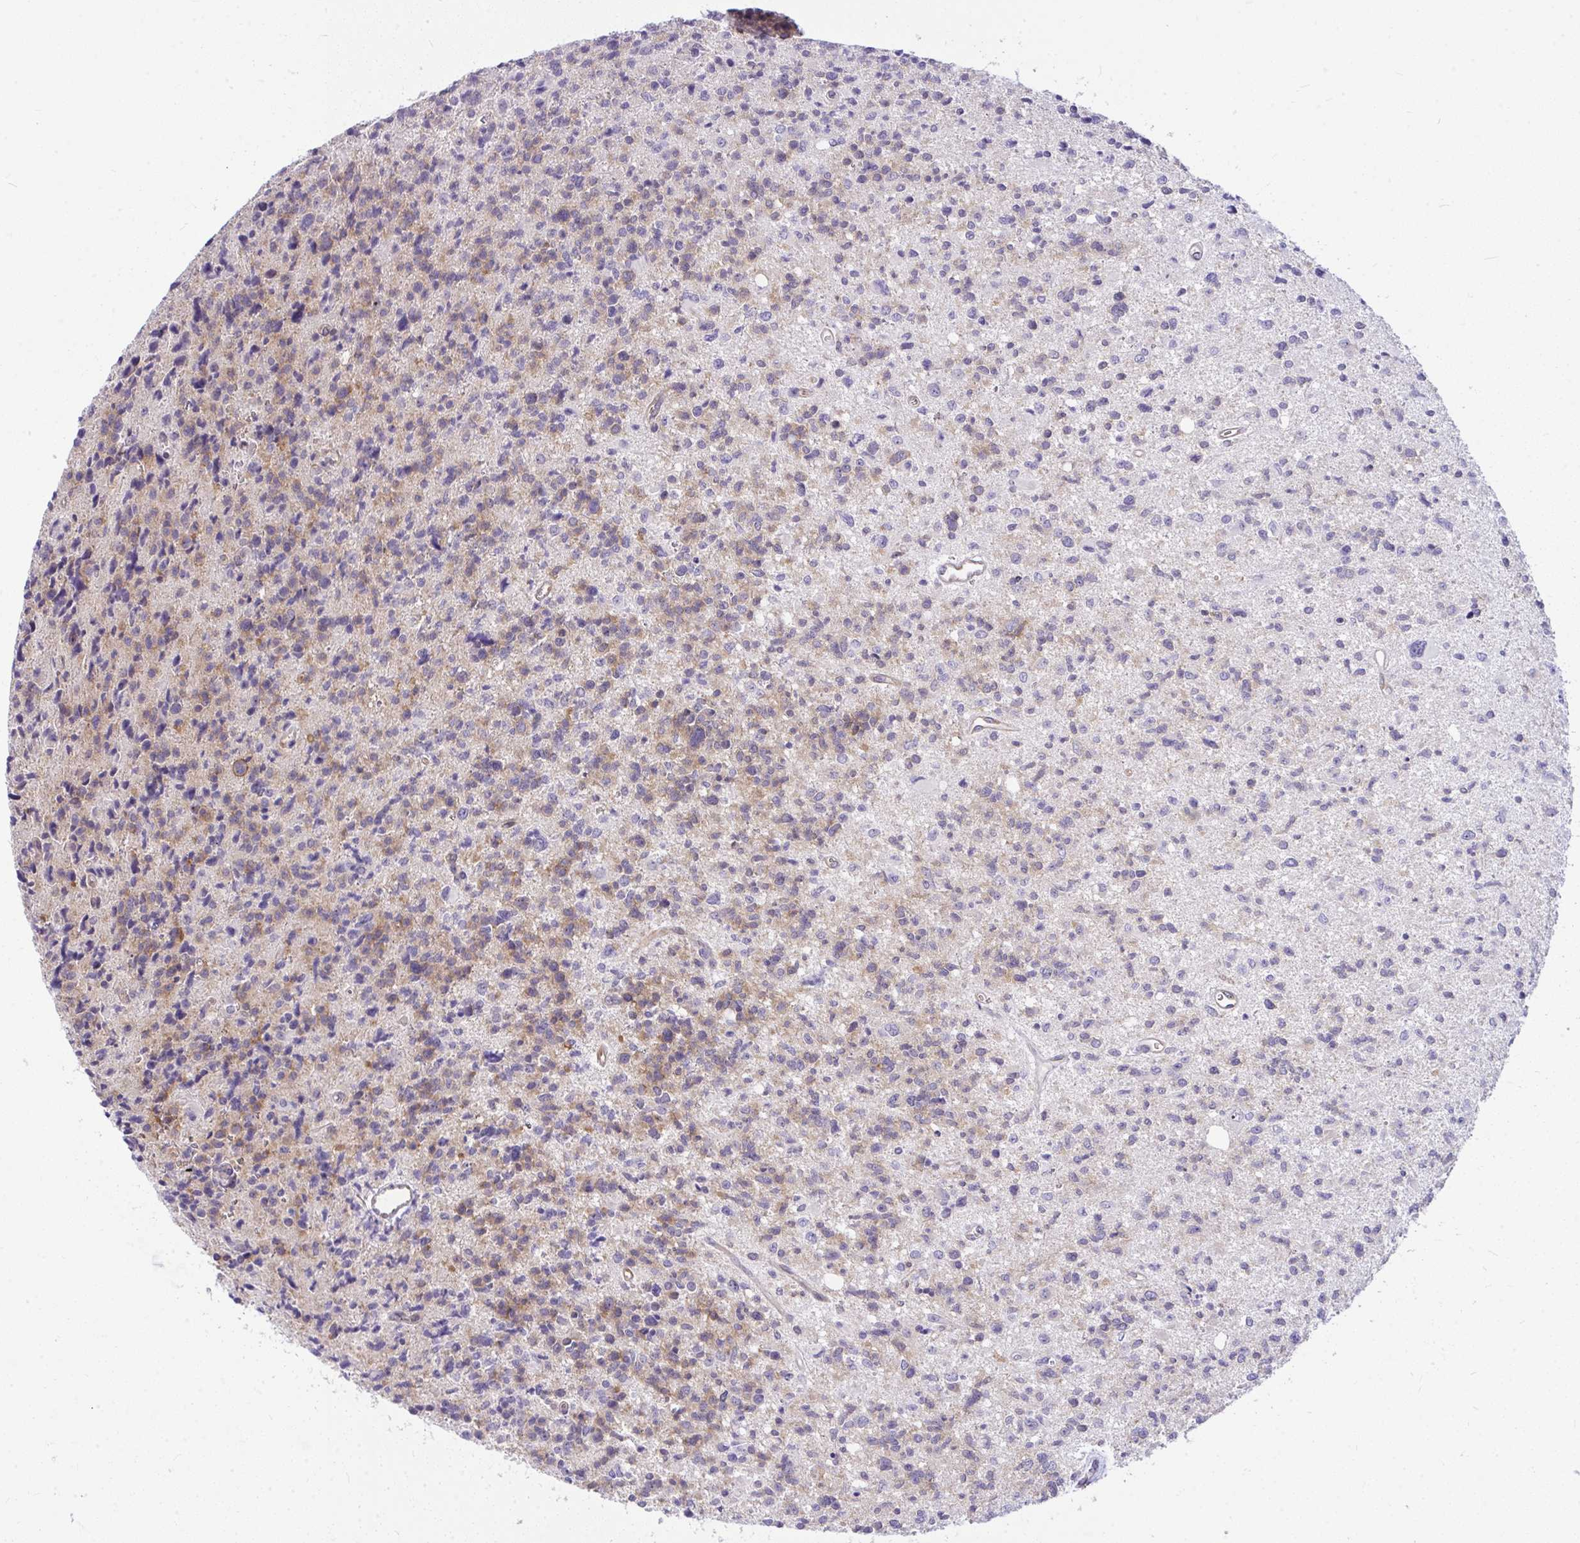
{"staining": {"intensity": "moderate", "quantity": "<25%", "location": "cytoplasmic/membranous"}, "tissue": "glioma", "cell_type": "Tumor cells", "image_type": "cancer", "snomed": [{"axis": "morphology", "description": "Glioma, malignant, High grade"}, {"axis": "topography", "description": "Brain"}], "caption": "Immunohistochemical staining of human glioma exhibits moderate cytoplasmic/membranous protein staining in approximately <25% of tumor cells. (brown staining indicates protein expression, while blue staining denotes nuclei).", "gene": "NFXL1", "patient": {"sex": "male", "age": 29}}